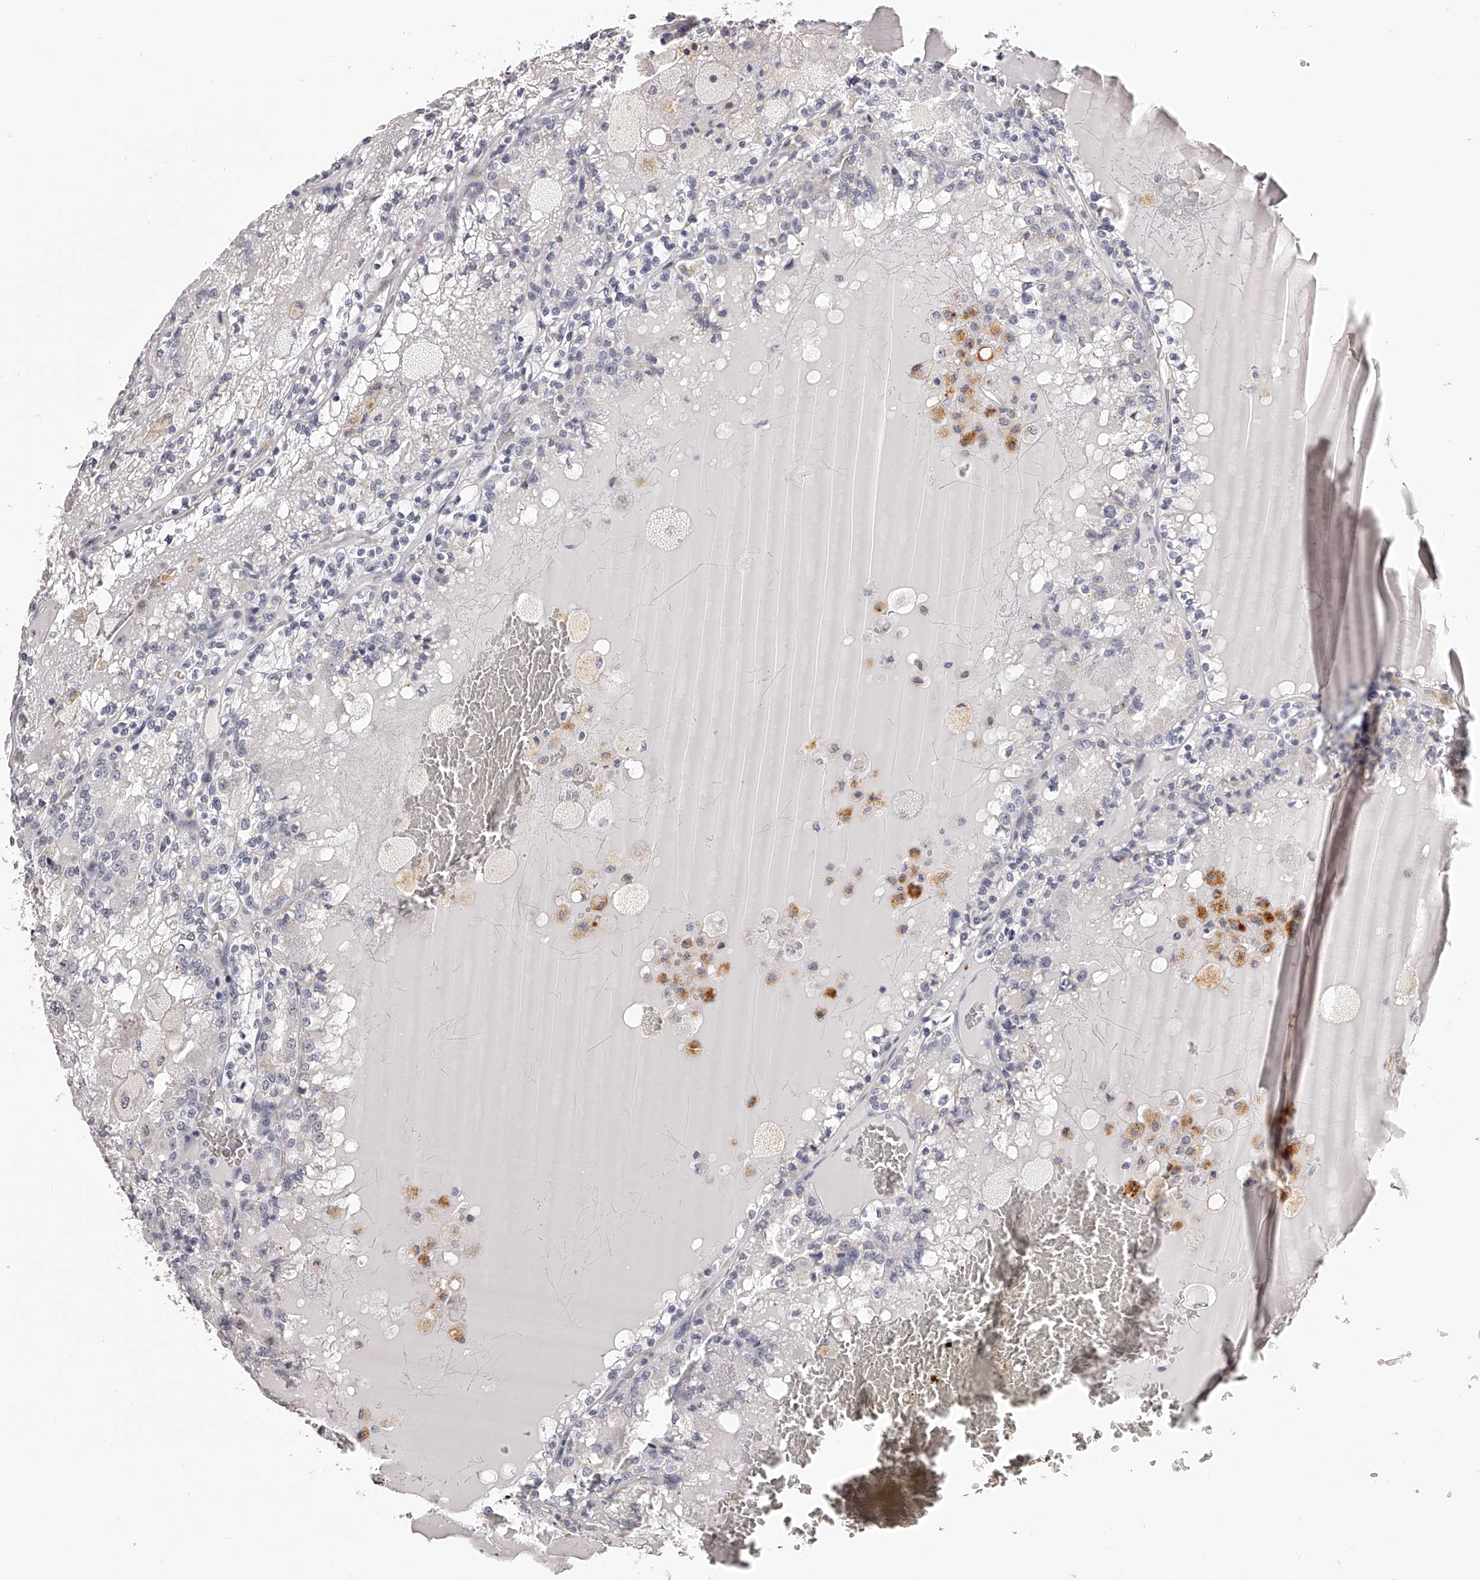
{"staining": {"intensity": "negative", "quantity": "none", "location": "none"}, "tissue": "renal cancer", "cell_type": "Tumor cells", "image_type": "cancer", "snomed": [{"axis": "morphology", "description": "Adenocarcinoma, NOS"}, {"axis": "topography", "description": "Kidney"}], "caption": "Adenocarcinoma (renal) was stained to show a protein in brown. There is no significant expression in tumor cells.", "gene": "DMRT1", "patient": {"sex": "female", "age": 56}}